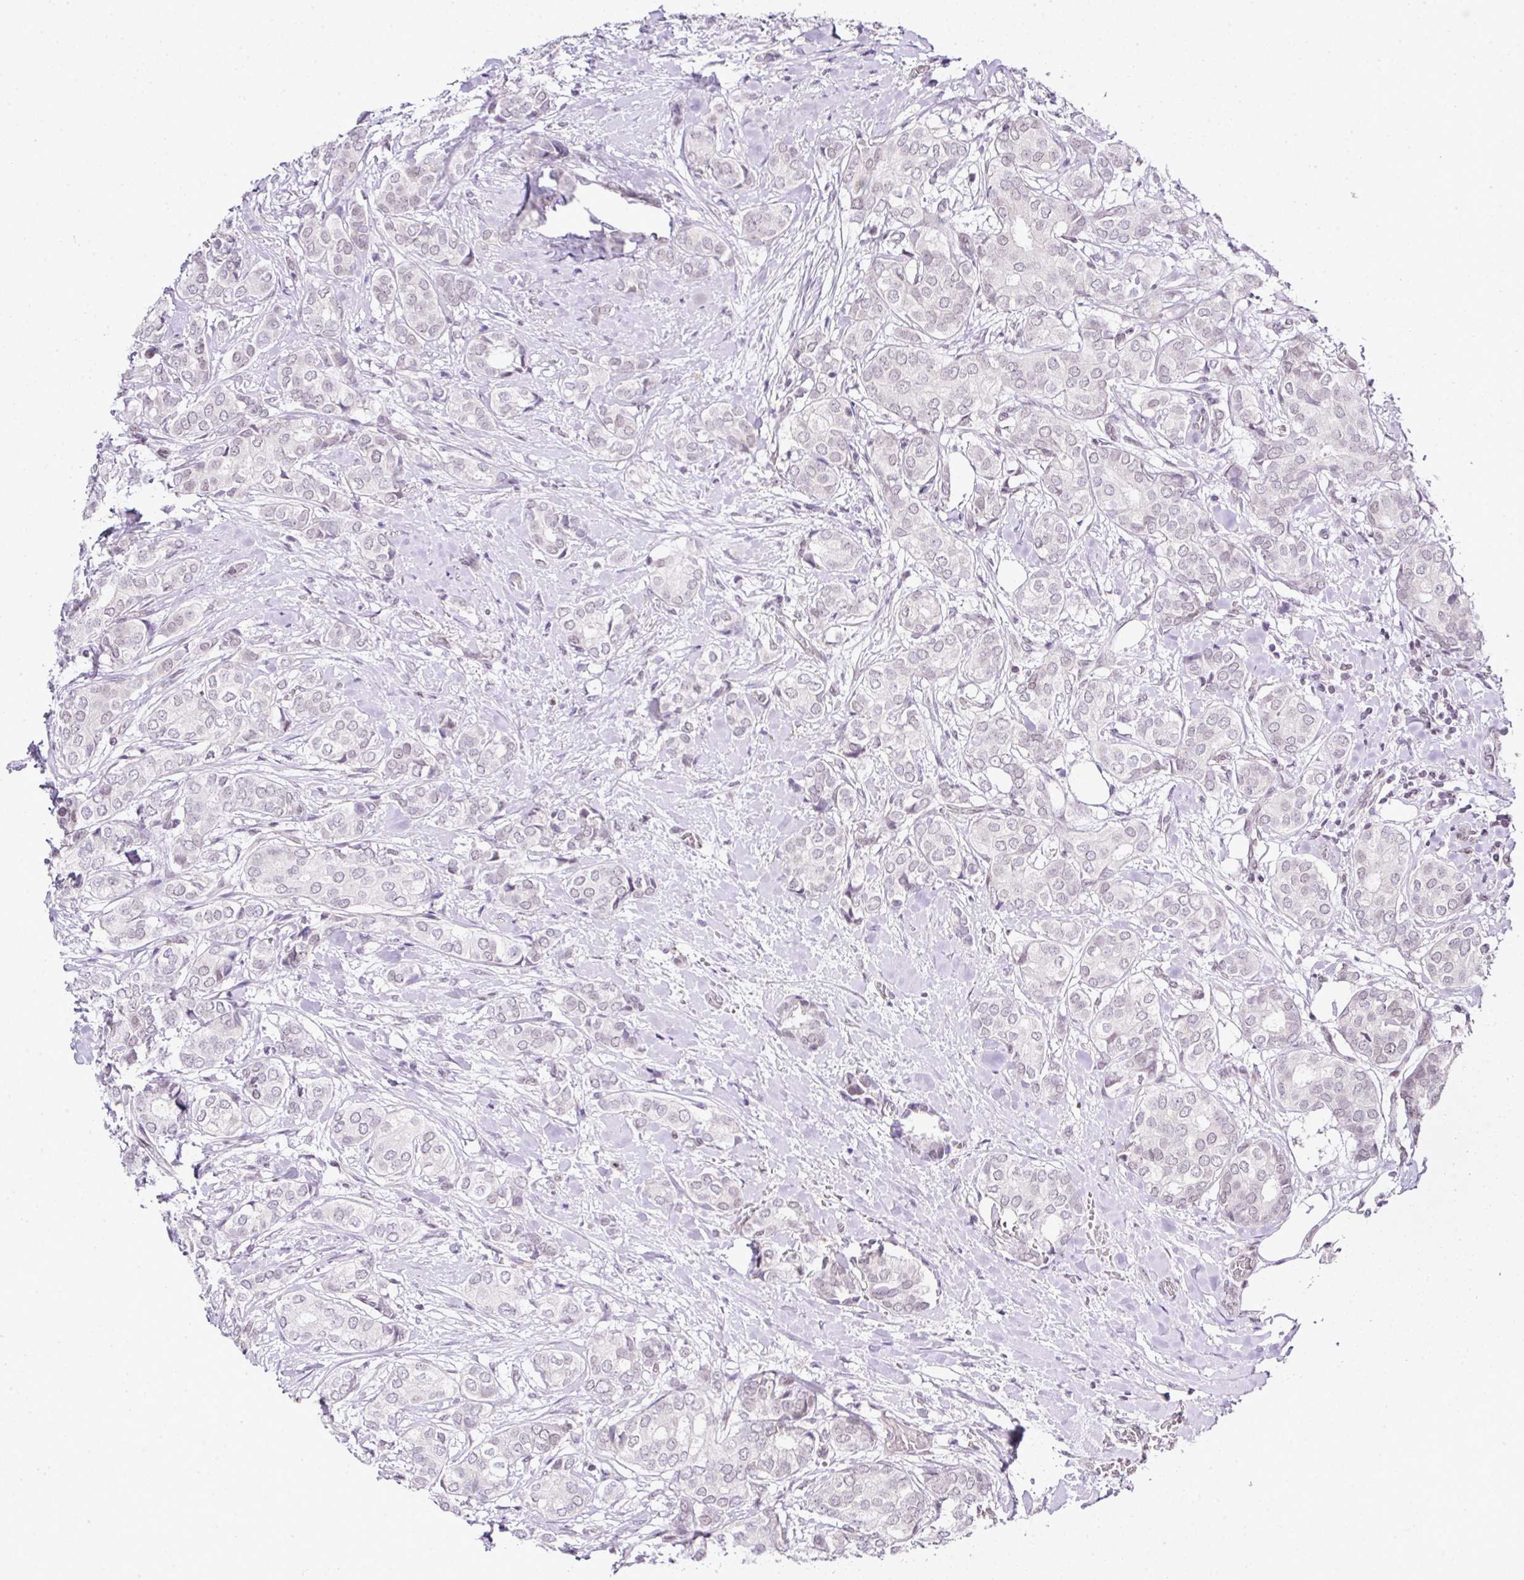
{"staining": {"intensity": "negative", "quantity": "none", "location": "none"}, "tissue": "breast cancer", "cell_type": "Tumor cells", "image_type": "cancer", "snomed": [{"axis": "morphology", "description": "Duct carcinoma"}, {"axis": "topography", "description": "Breast"}], "caption": "Immunohistochemistry histopathology image of neoplastic tissue: infiltrating ductal carcinoma (breast) stained with DAB (3,3'-diaminobenzidine) demonstrates no significant protein expression in tumor cells.", "gene": "FAM32A", "patient": {"sex": "female", "age": 73}}